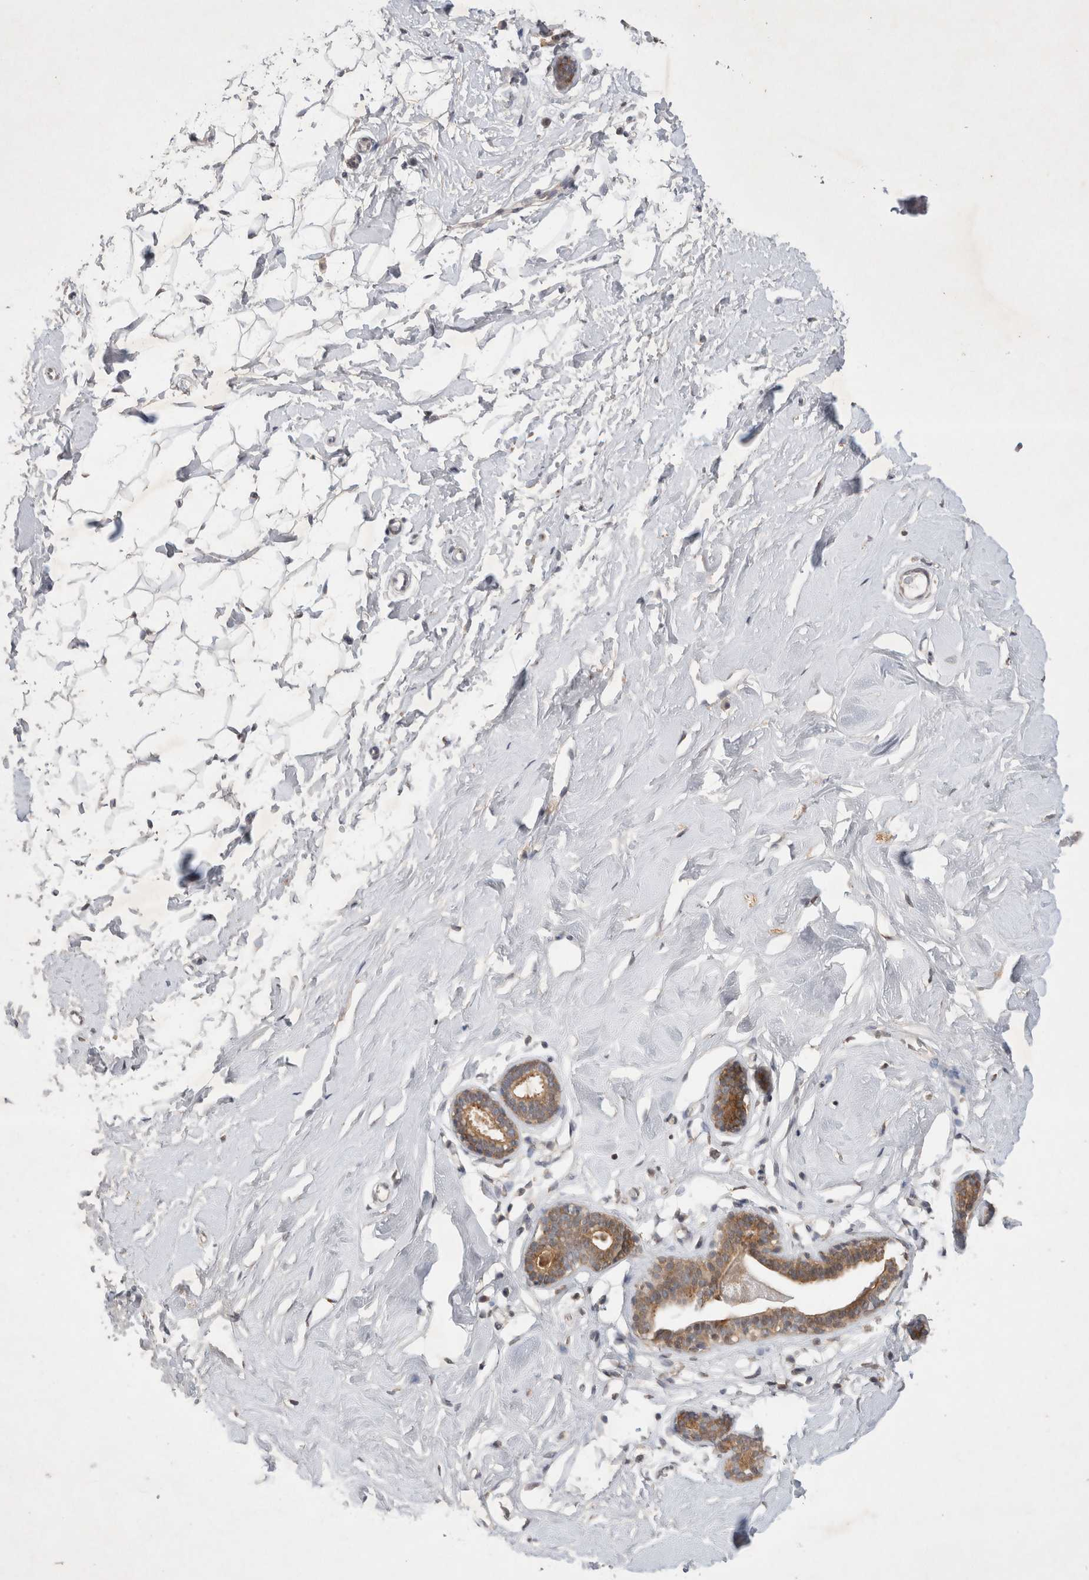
{"staining": {"intensity": "negative", "quantity": "none", "location": "none"}, "tissue": "breast", "cell_type": "Adipocytes", "image_type": "normal", "snomed": [{"axis": "morphology", "description": "Normal tissue, NOS"}, {"axis": "topography", "description": "Breast"}], "caption": "Immunohistochemistry (IHC) photomicrograph of unremarkable breast: human breast stained with DAB shows no significant protein expression in adipocytes.", "gene": "WIPF2", "patient": {"sex": "female", "age": 23}}